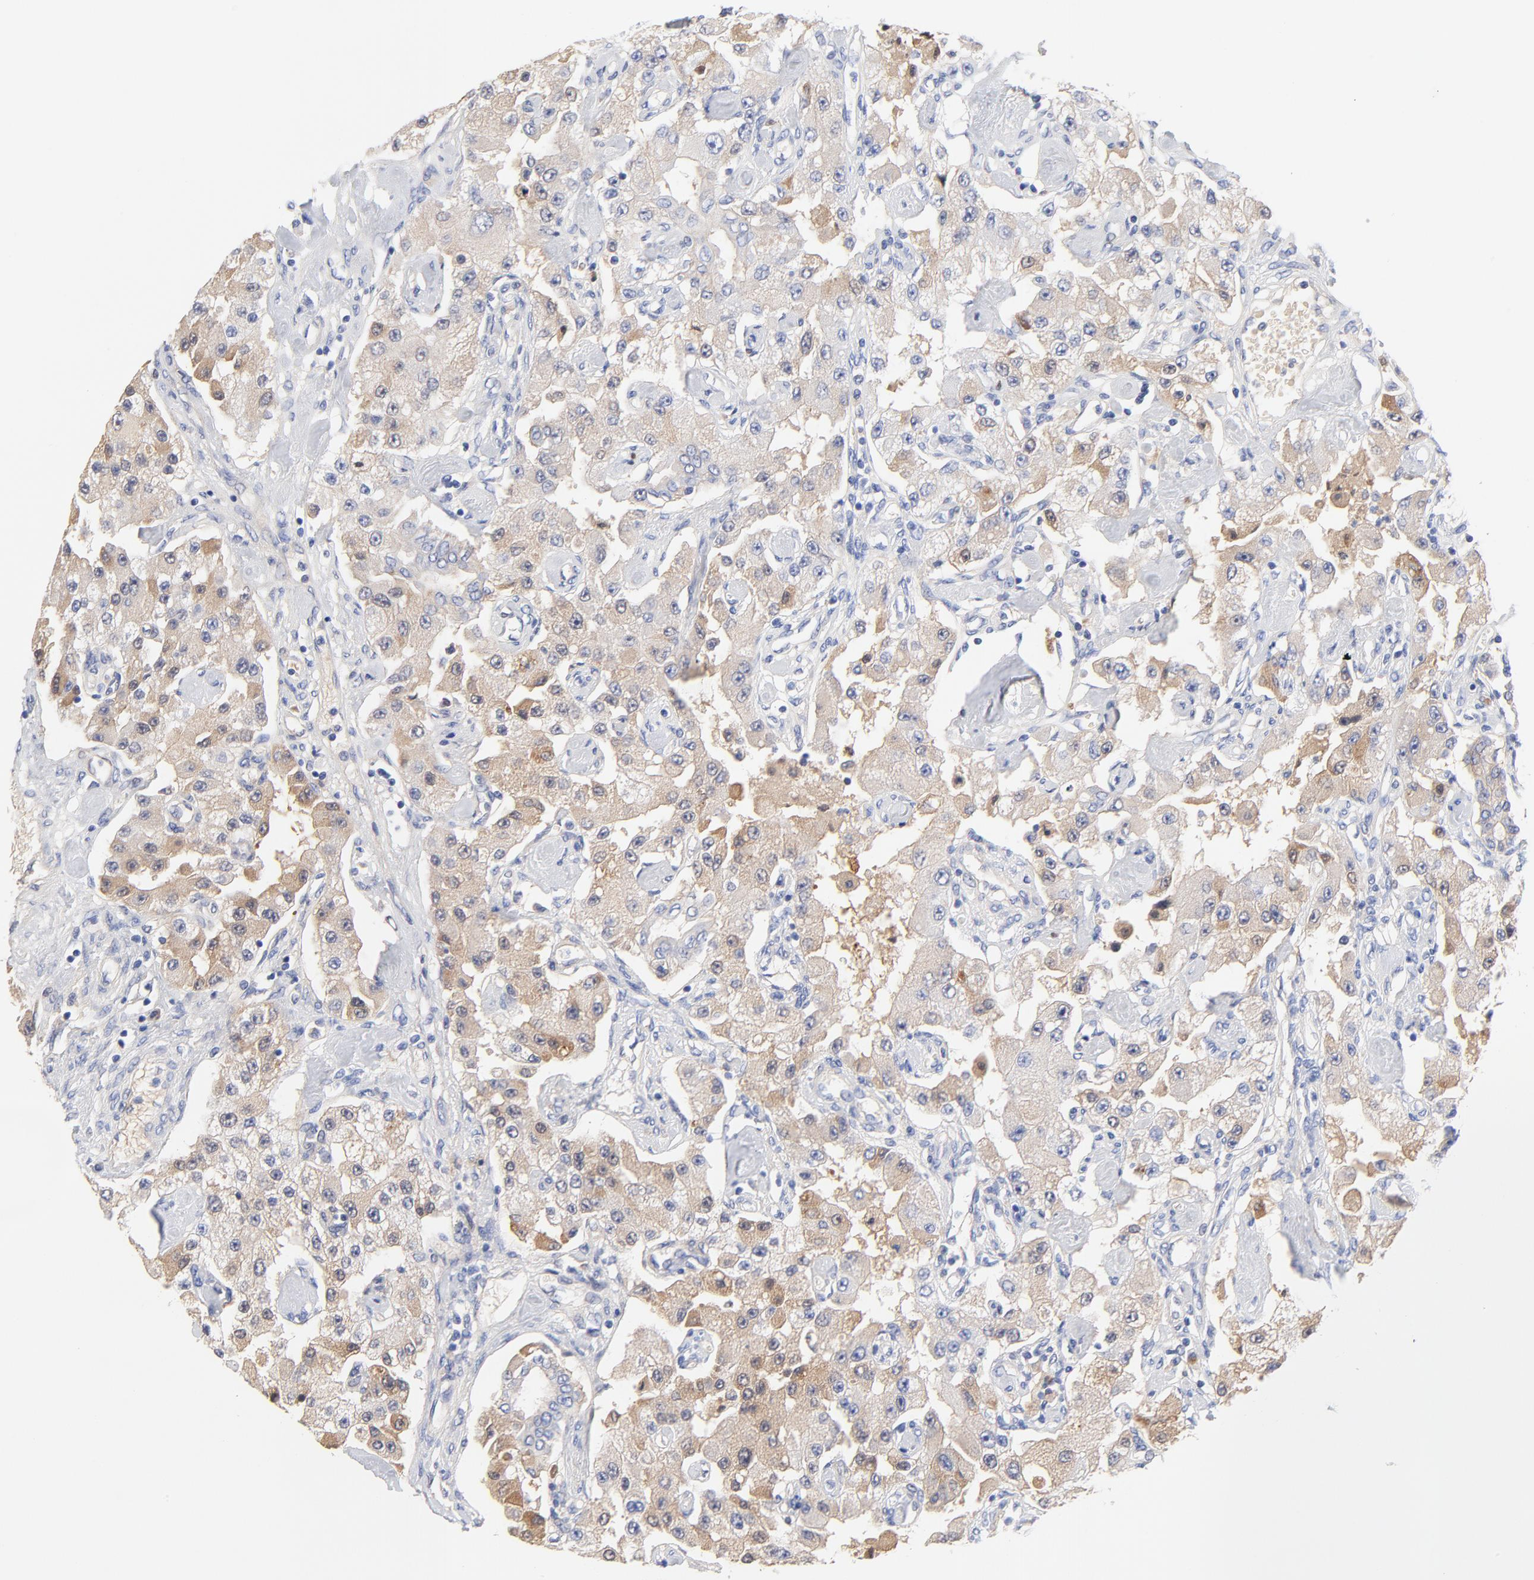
{"staining": {"intensity": "weak", "quantity": "25%-75%", "location": "cytoplasmic/membranous"}, "tissue": "carcinoid", "cell_type": "Tumor cells", "image_type": "cancer", "snomed": [{"axis": "morphology", "description": "Carcinoid, malignant, NOS"}, {"axis": "topography", "description": "Pancreas"}], "caption": "Weak cytoplasmic/membranous expression for a protein is identified in about 25%-75% of tumor cells of carcinoid (malignant) using immunohistochemistry.", "gene": "IGLV3-10", "patient": {"sex": "male", "age": 41}}